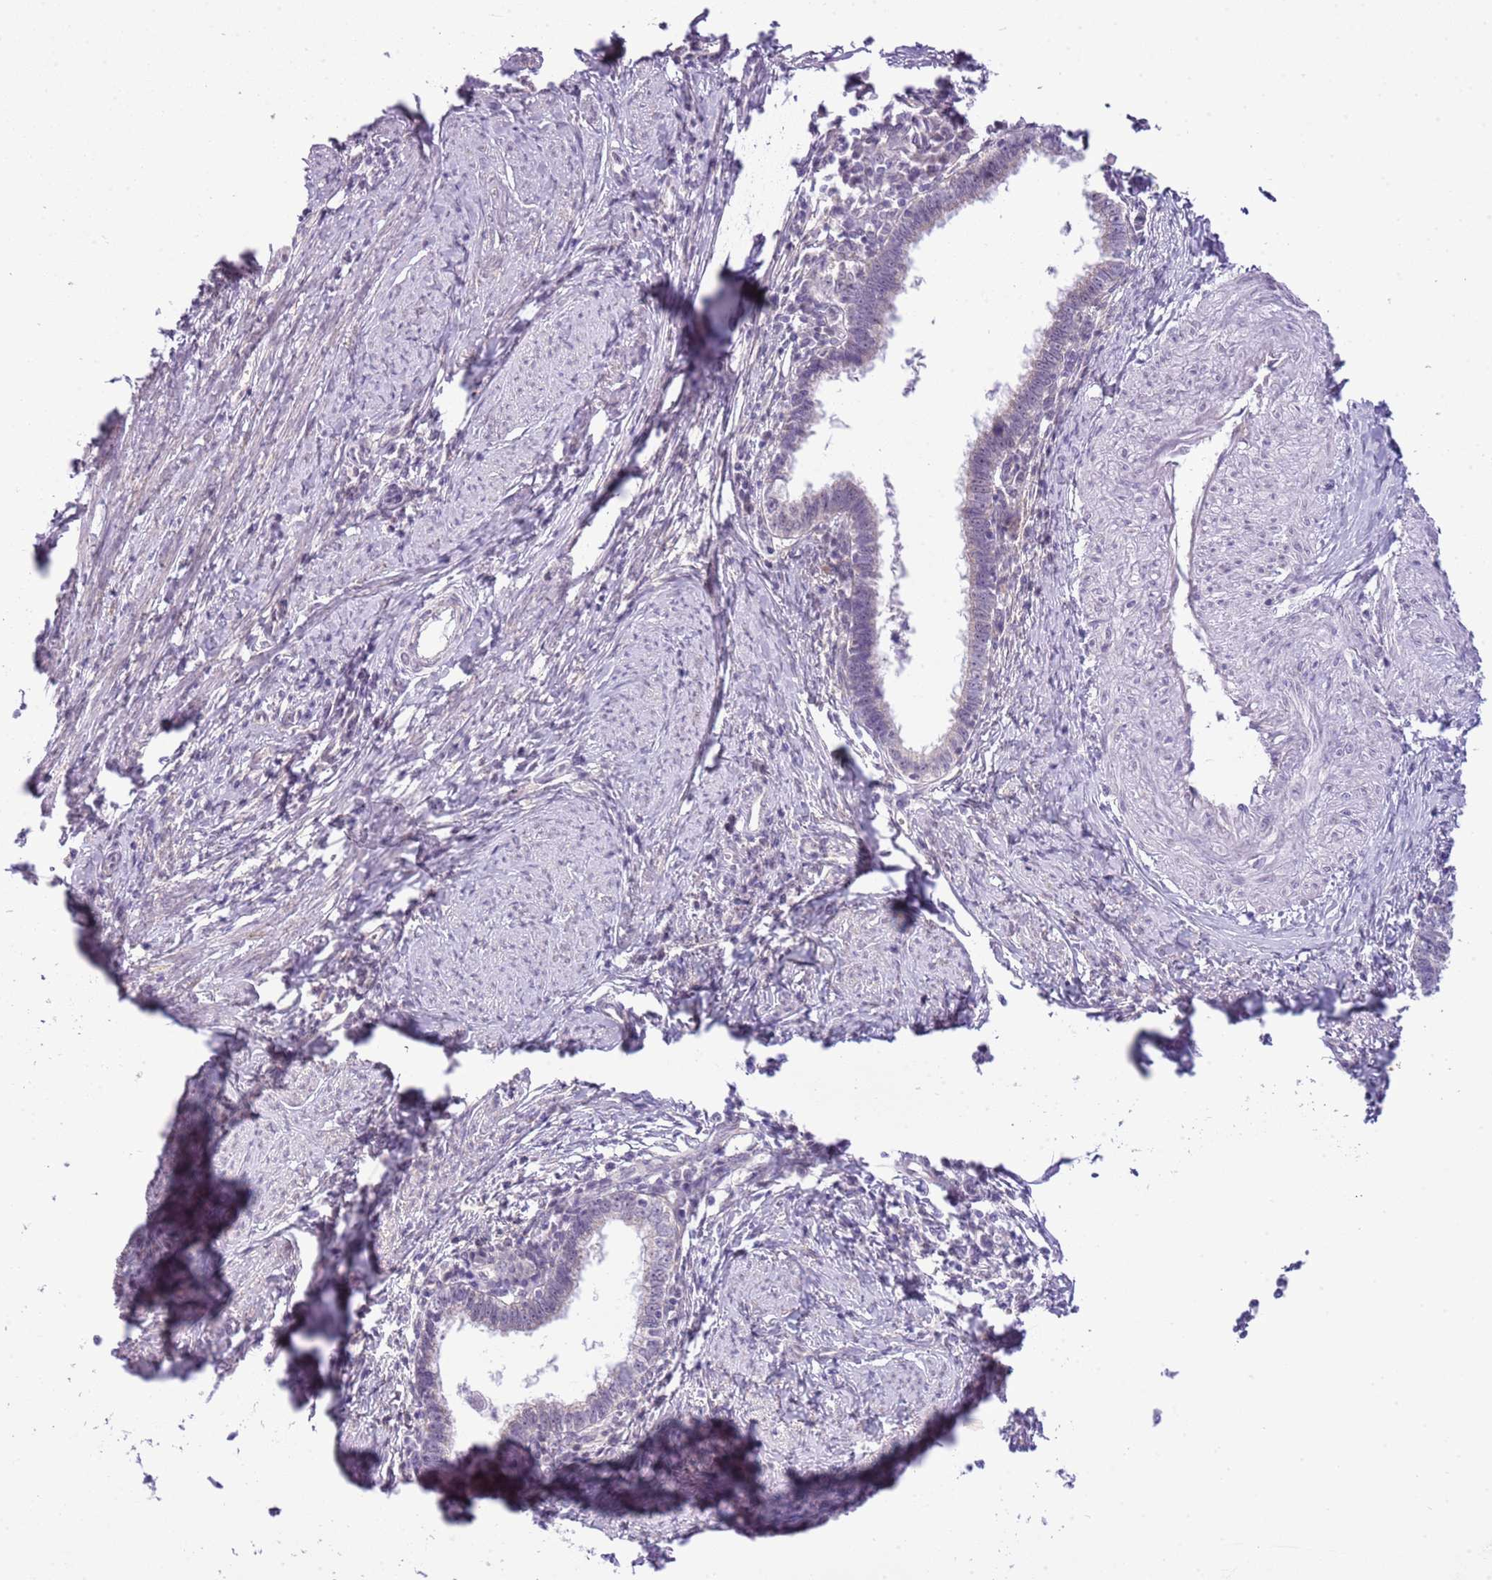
{"staining": {"intensity": "negative", "quantity": "none", "location": "none"}, "tissue": "cervical cancer", "cell_type": "Tumor cells", "image_type": "cancer", "snomed": [{"axis": "morphology", "description": "Adenocarcinoma, NOS"}, {"axis": "topography", "description": "Cervix"}], "caption": "A high-resolution histopathology image shows IHC staining of cervical adenocarcinoma, which demonstrates no significant staining in tumor cells.", "gene": "FAM120C", "patient": {"sex": "female", "age": 36}}